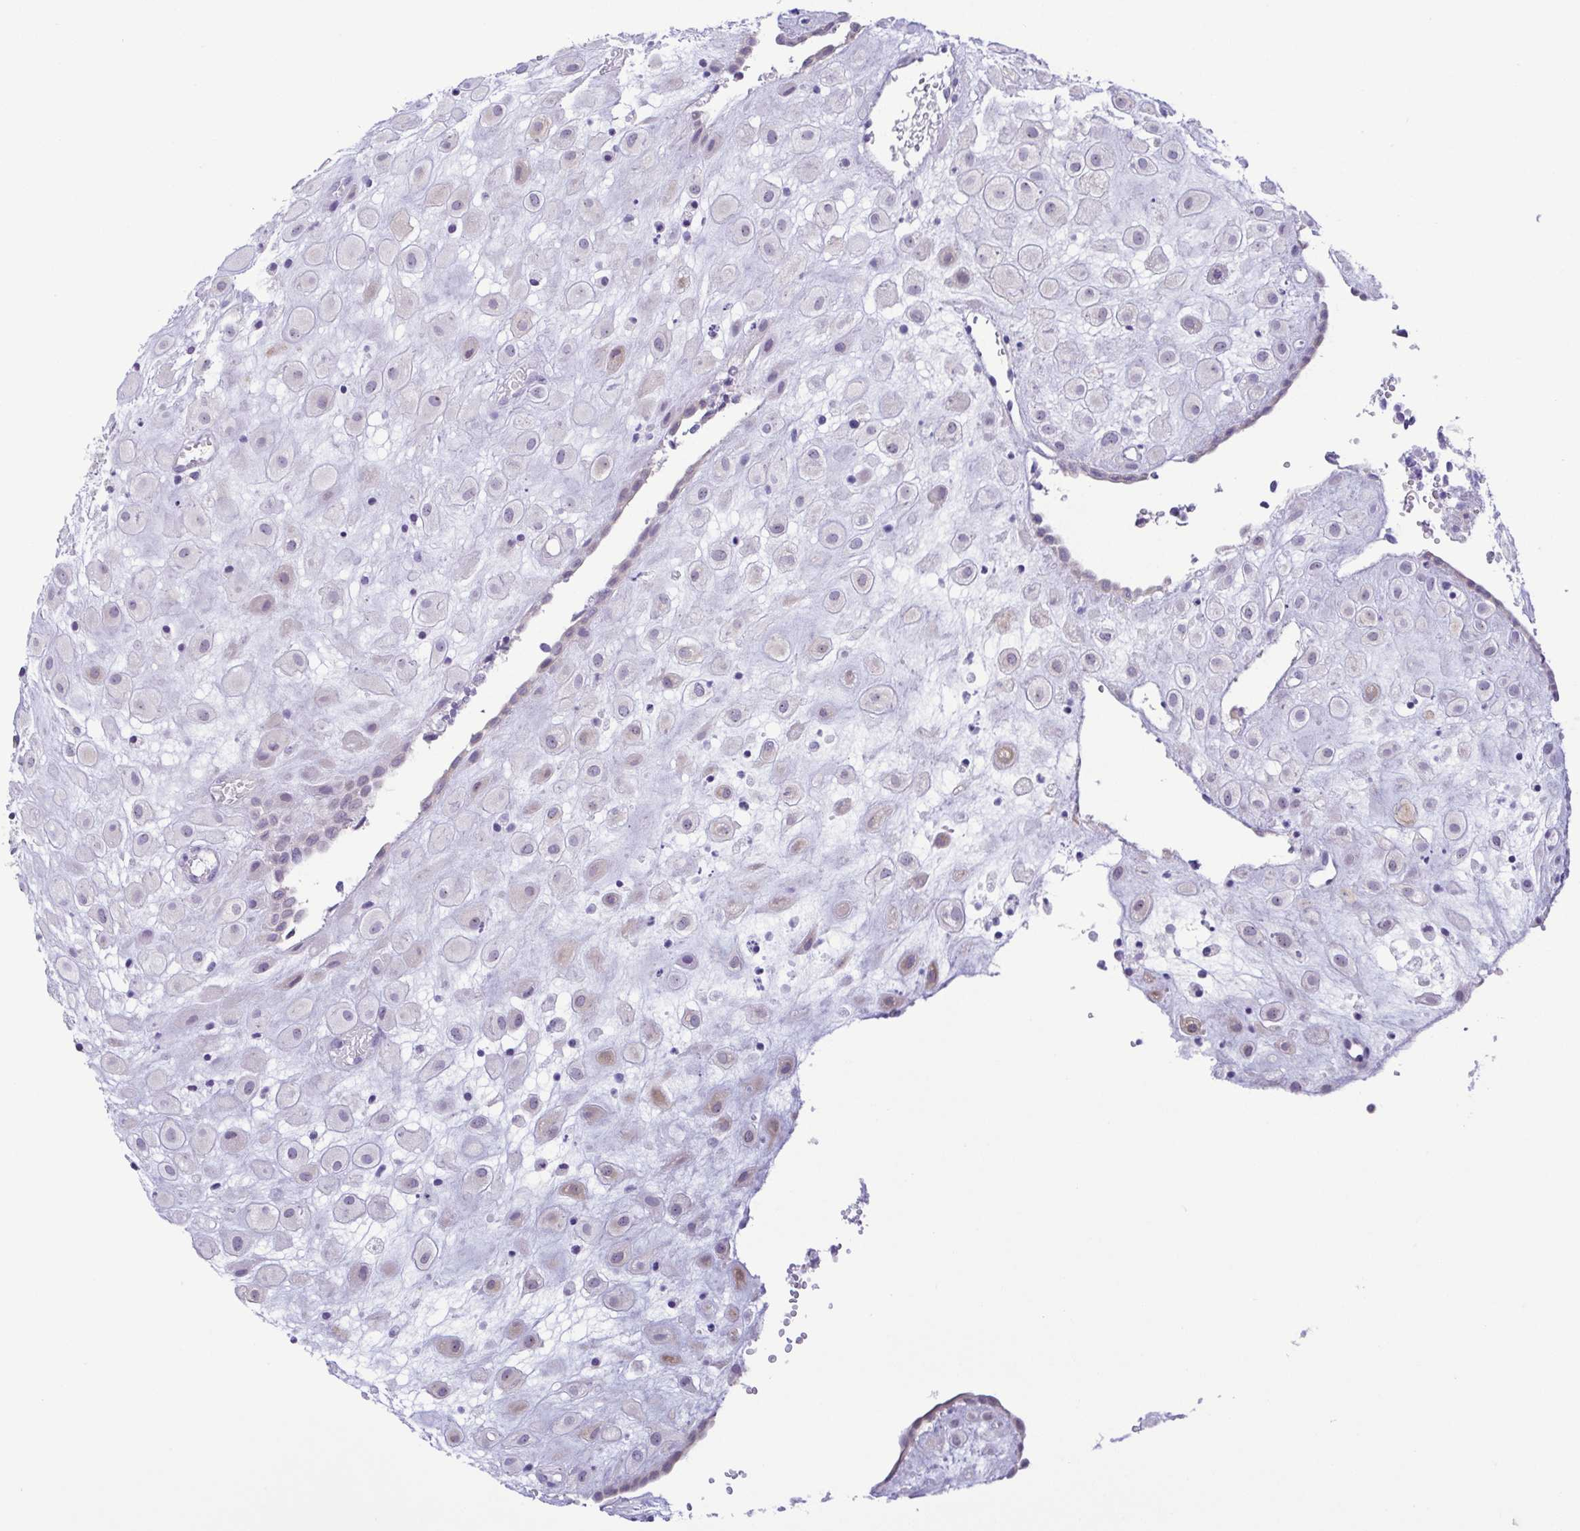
{"staining": {"intensity": "weak", "quantity": "<25%", "location": "nuclear"}, "tissue": "placenta", "cell_type": "Decidual cells", "image_type": "normal", "snomed": [{"axis": "morphology", "description": "Normal tissue, NOS"}, {"axis": "topography", "description": "Placenta"}], "caption": "Human placenta stained for a protein using IHC demonstrates no staining in decidual cells.", "gene": "MYL7", "patient": {"sex": "female", "age": 24}}